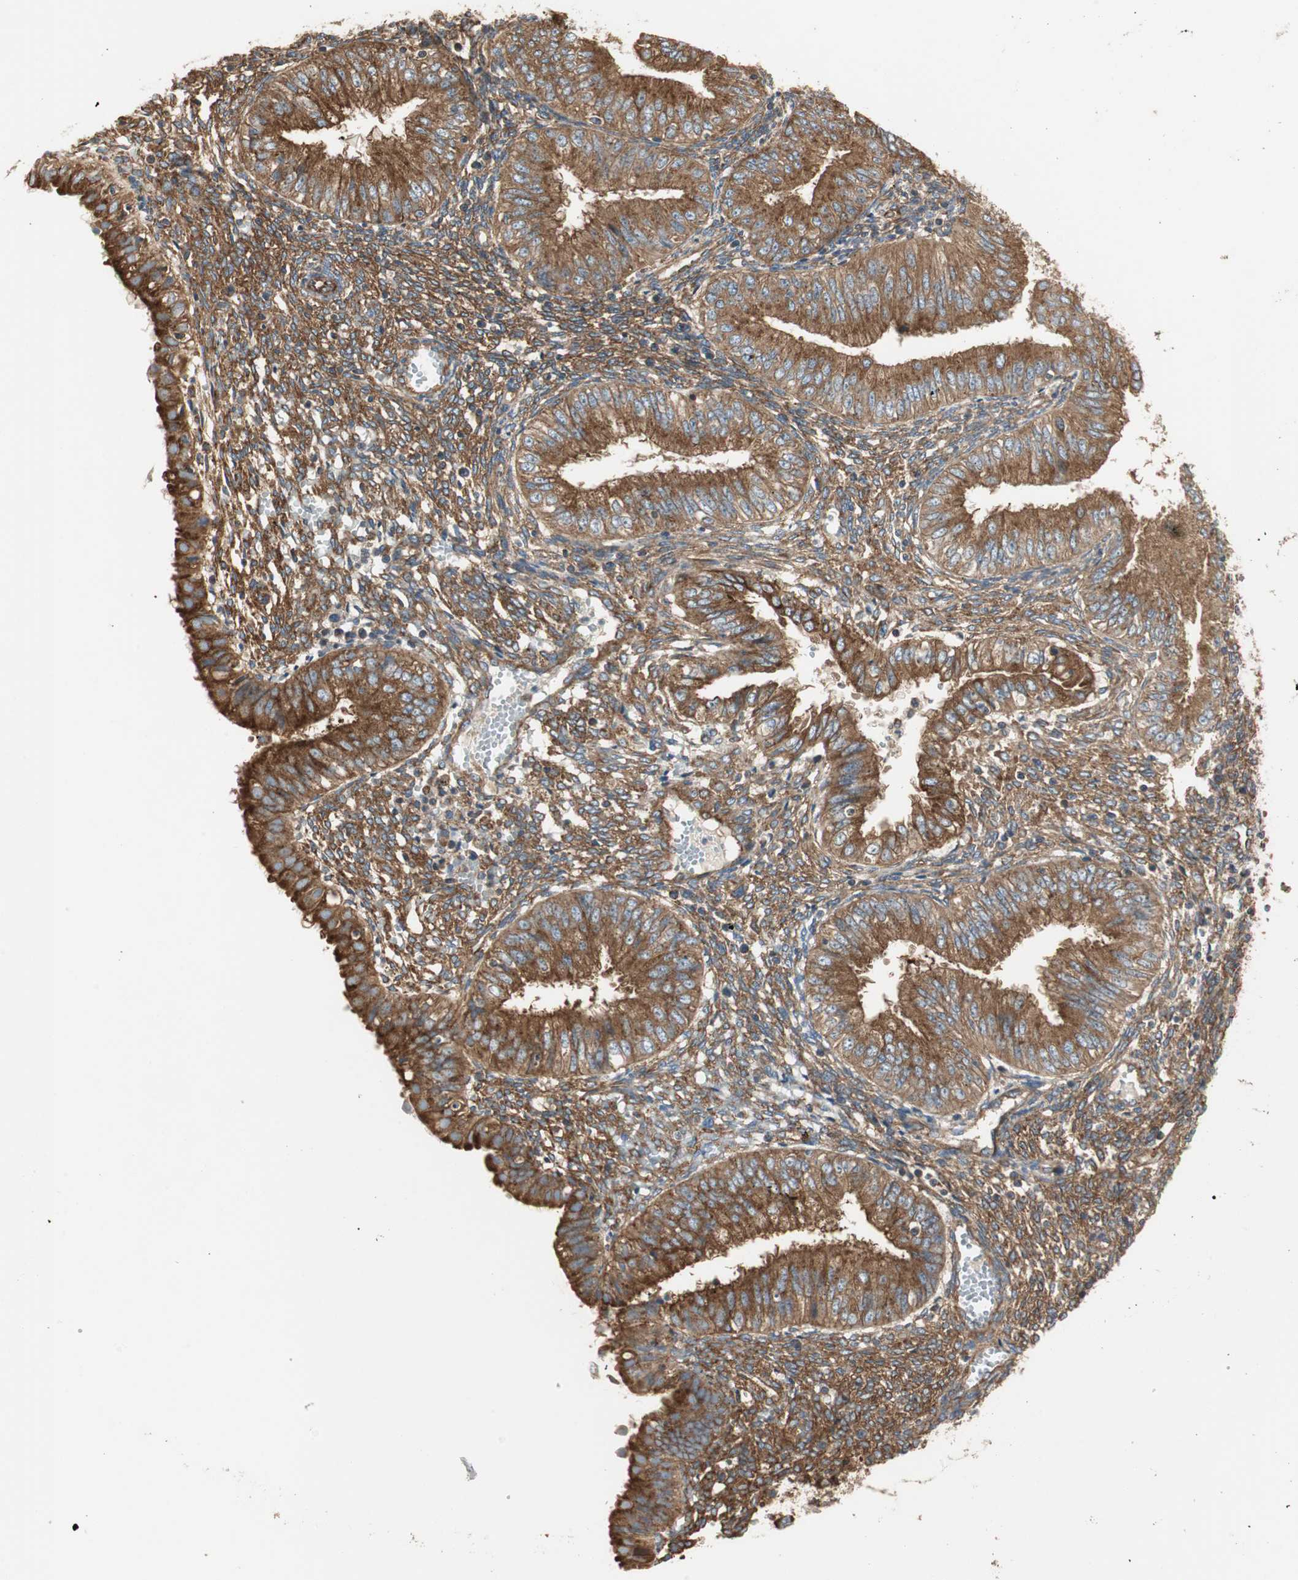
{"staining": {"intensity": "strong", "quantity": ">75%", "location": "cytoplasmic/membranous"}, "tissue": "endometrial cancer", "cell_type": "Tumor cells", "image_type": "cancer", "snomed": [{"axis": "morphology", "description": "Normal tissue, NOS"}, {"axis": "morphology", "description": "Adenocarcinoma, NOS"}, {"axis": "topography", "description": "Endometrium"}], "caption": "Endometrial adenocarcinoma tissue reveals strong cytoplasmic/membranous expression in about >75% of tumor cells, visualized by immunohistochemistry. (DAB IHC, brown staining for protein, blue staining for nuclei).", "gene": "H6PD", "patient": {"sex": "female", "age": 53}}